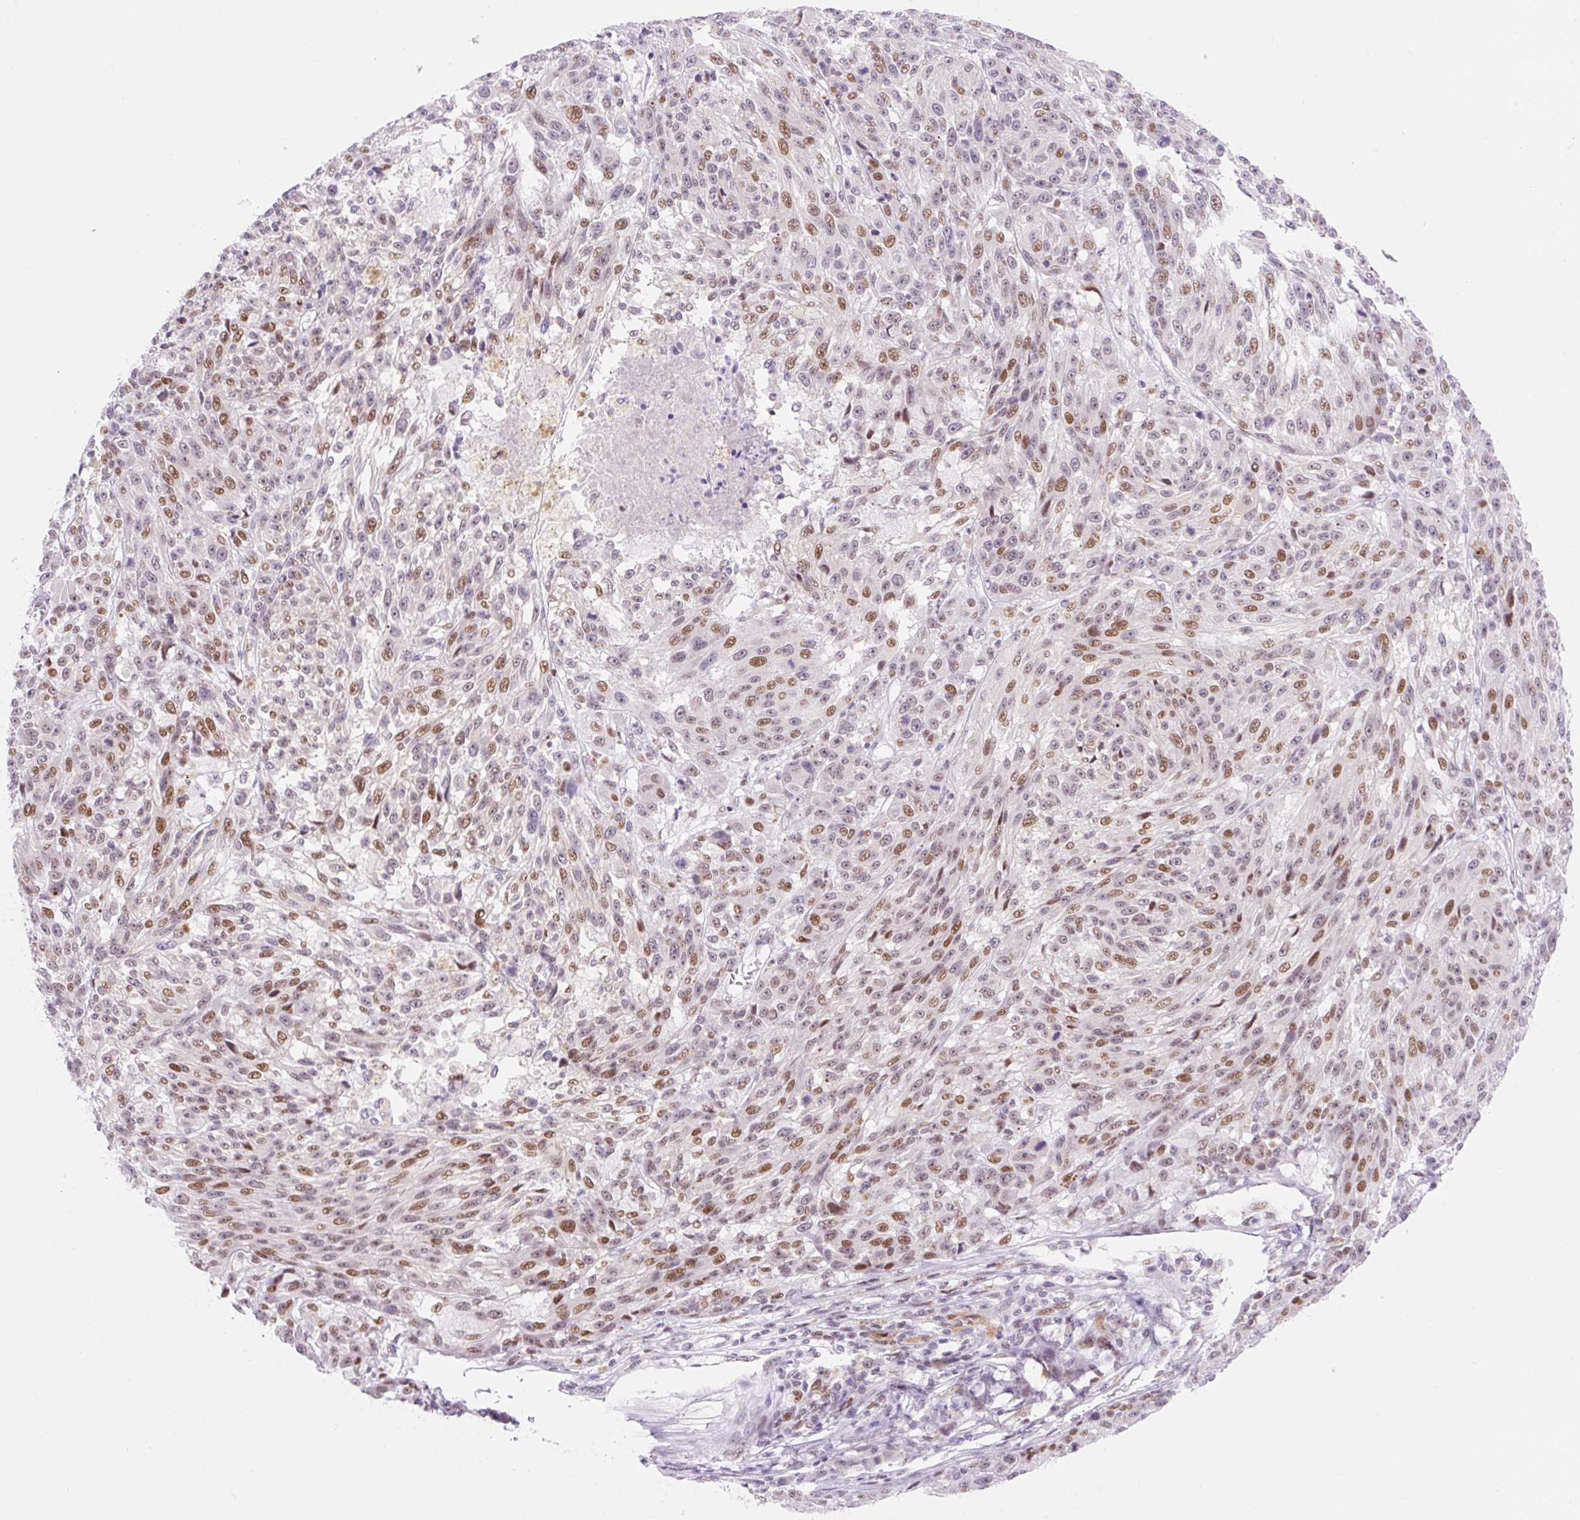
{"staining": {"intensity": "moderate", "quantity": "25%-75%", "location": "nuclear"}, "tissue": "melanoma", "cell_type": "Tumor cells", "image_type": "cancer", "snomed": [{"axis": "morphology", "description": "Malignant melanoma, NOS"}, {"axis": "topography", "description": "Skin"}], "caption": "Immunohistochemistry photomicrograph of neoplastic tissue: human malignant melanoma stained using IHC shows medium levels of moderate protein expression localized specifically in the nuclear of tumor cells, appearing as a nuclear brown color.", "gene": "H2BW1", "patient": {"sex": "male", "age": 53}}